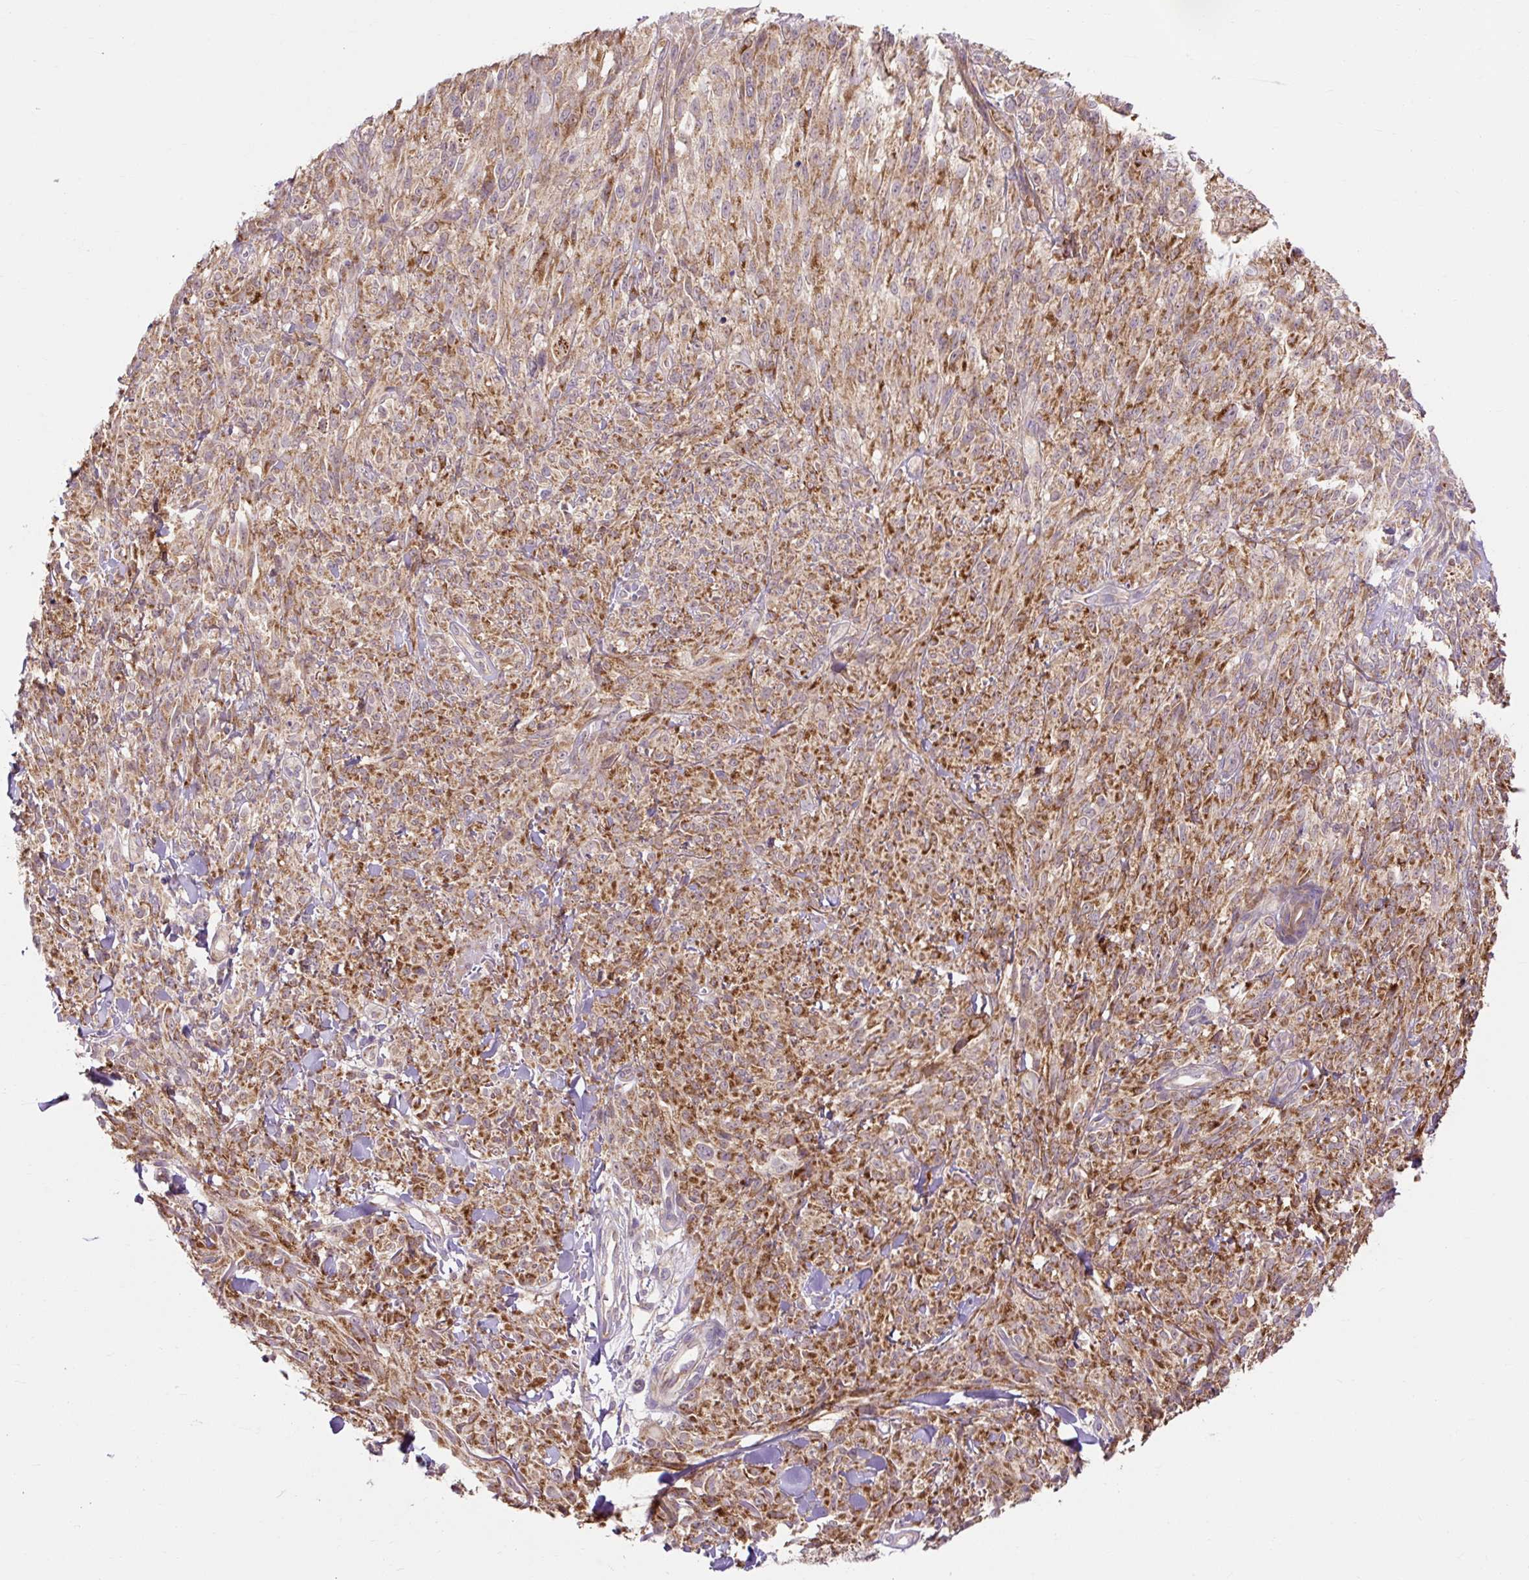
{"staining": {"intensity": "moderate", "quantity": ">75%", "location": "cytoplasmic/membranous"}, "tissue": "melanoma", "cell_type": "Tumor cells", "image_type": "cancer", "snomed": [{"axis": "morphology", "description": "Malignant melanoma, NOS"}, {"axis": "topography", "description": "Skin of upper arm"}], "caption": "Tumor cells show medium levels of moderate cytoplasmic/membranous staining in approximately >75% of cells in human malignant melanoma.", "gene": "TRIAP1", "patient": {"sex": "female", "age": 65}}